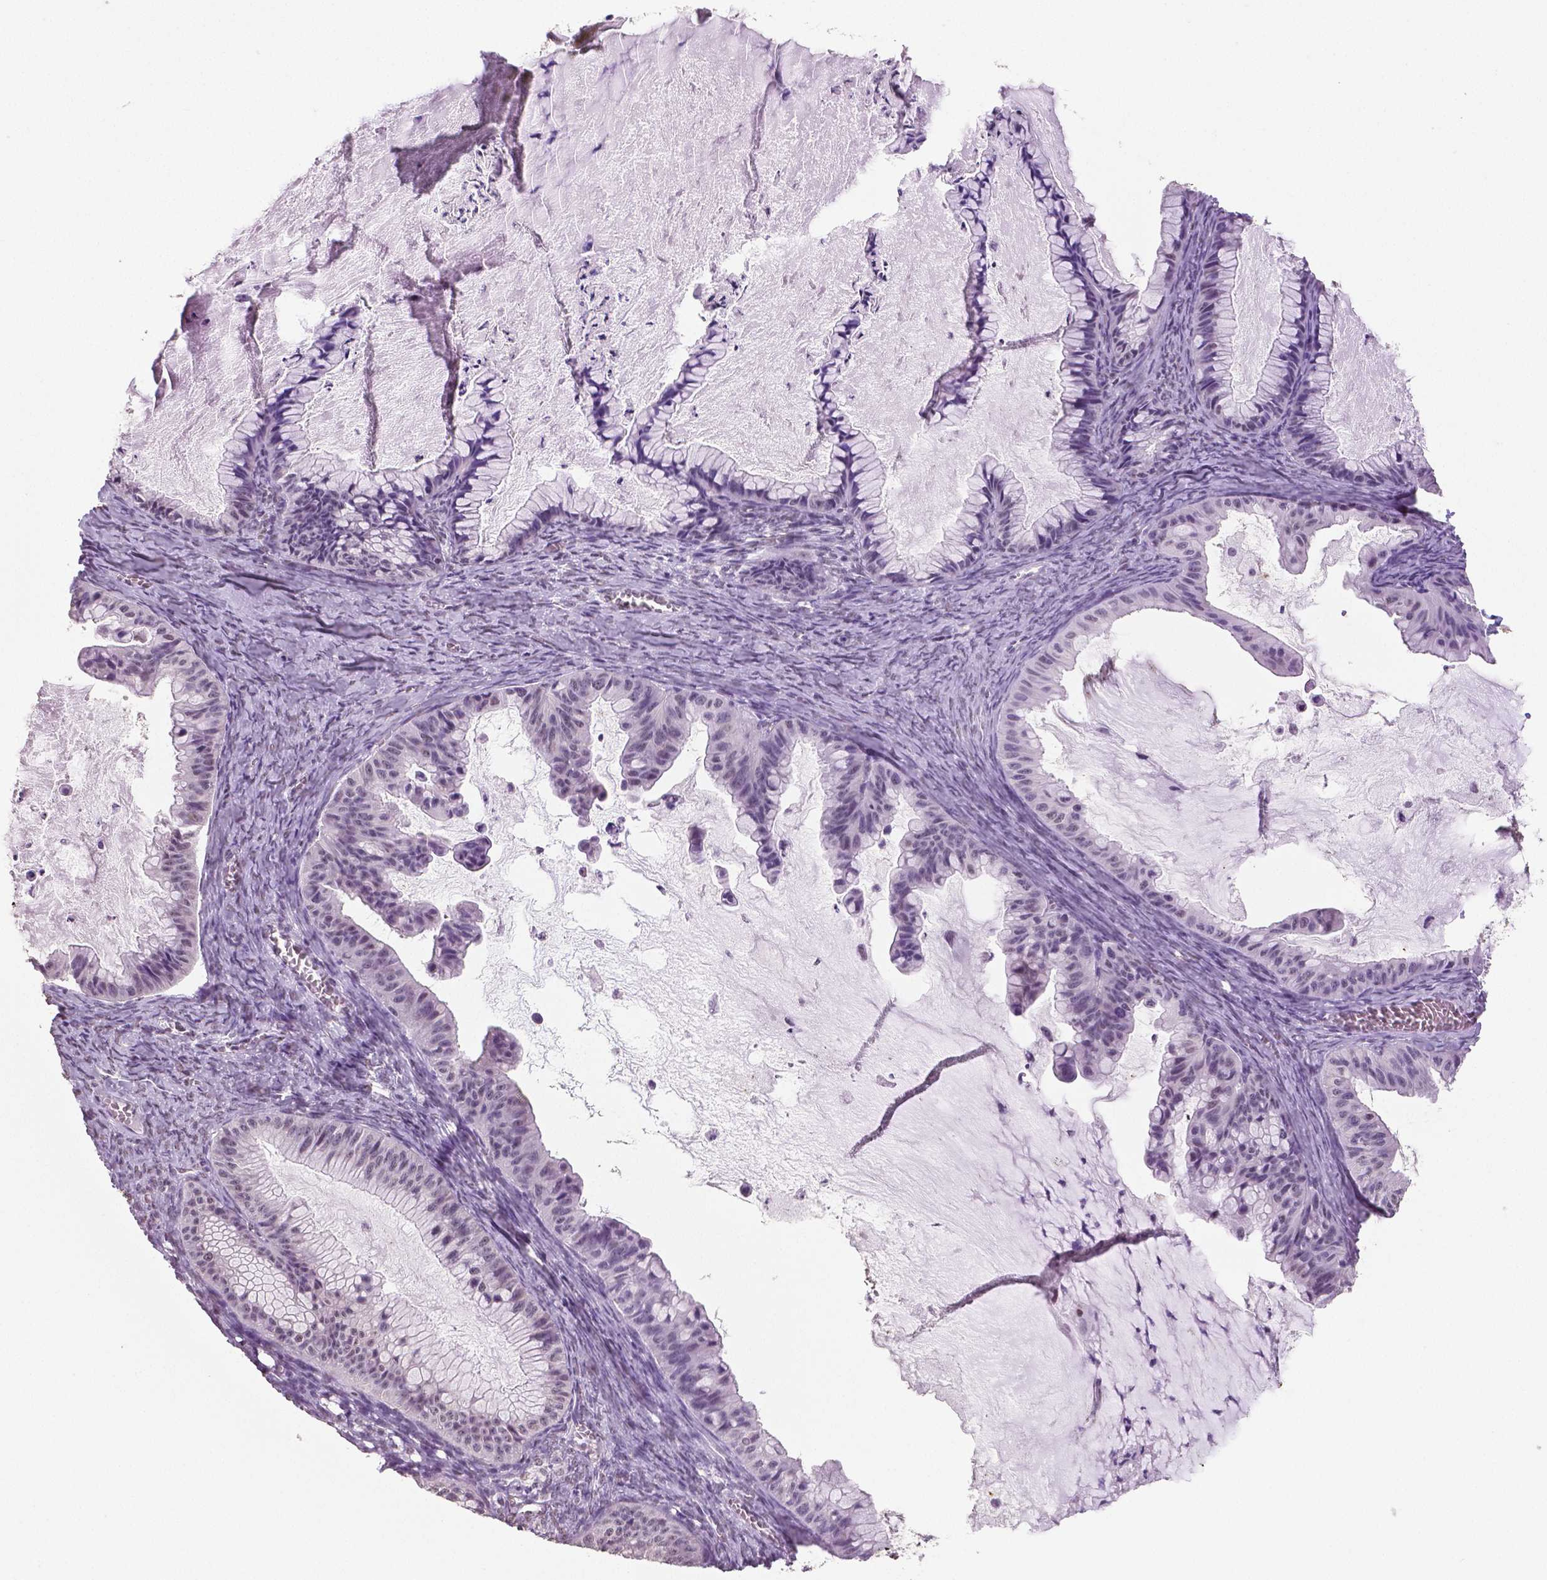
{"staining": {"intensity": "negative", "quantity": "none", "location": "none"}, "tissue": "ovarian cancer", "cell_type": "Tumor cells", "image_type": "cancer", "snomed": [{"axis": "morphology", "description": "Cystadenocarcinoma, mucinous, NOS"}, {"axis": "topography", "description": "Ovary"}], "caption": "There is no significant expression in tumor cells of ovarian cancer.", "gene": "IGF2BP1", "patient": {"sex": "female", "age": 72}}